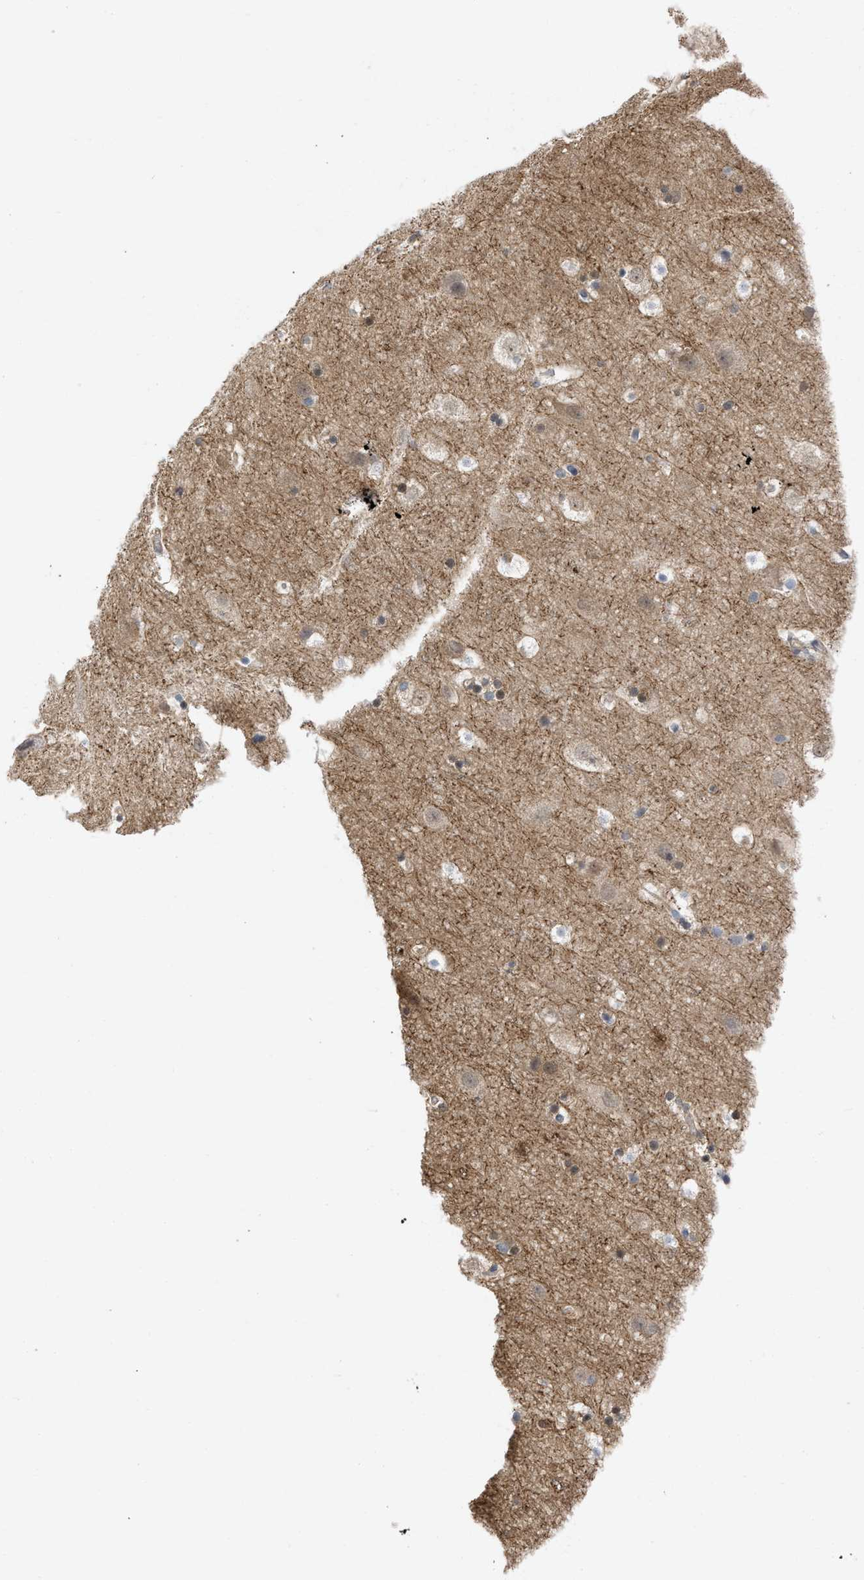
{"staining": {"intensity": "moderate", "quantity": "25%-75%", "location": "cytoplasmic/membranous"}, "tissue": "cerebral cortex", "cell_type": "Endothelial cells", "image_type": "normal", "snomed": [{"axis": "morphology", "description": "Normal tissue, NOS"}, {"axis": "topography", "description": "Cerebral cortex"}], "caption": "This image exhibits immunohistochemistry staining of benign human cerebral cortex, with medium moderate cytoplasmic/membranous positivity in approximately 25%-75% of endothelial cells.", "gene": "THRA", "patient": {"sex": "male", "age": 45}}